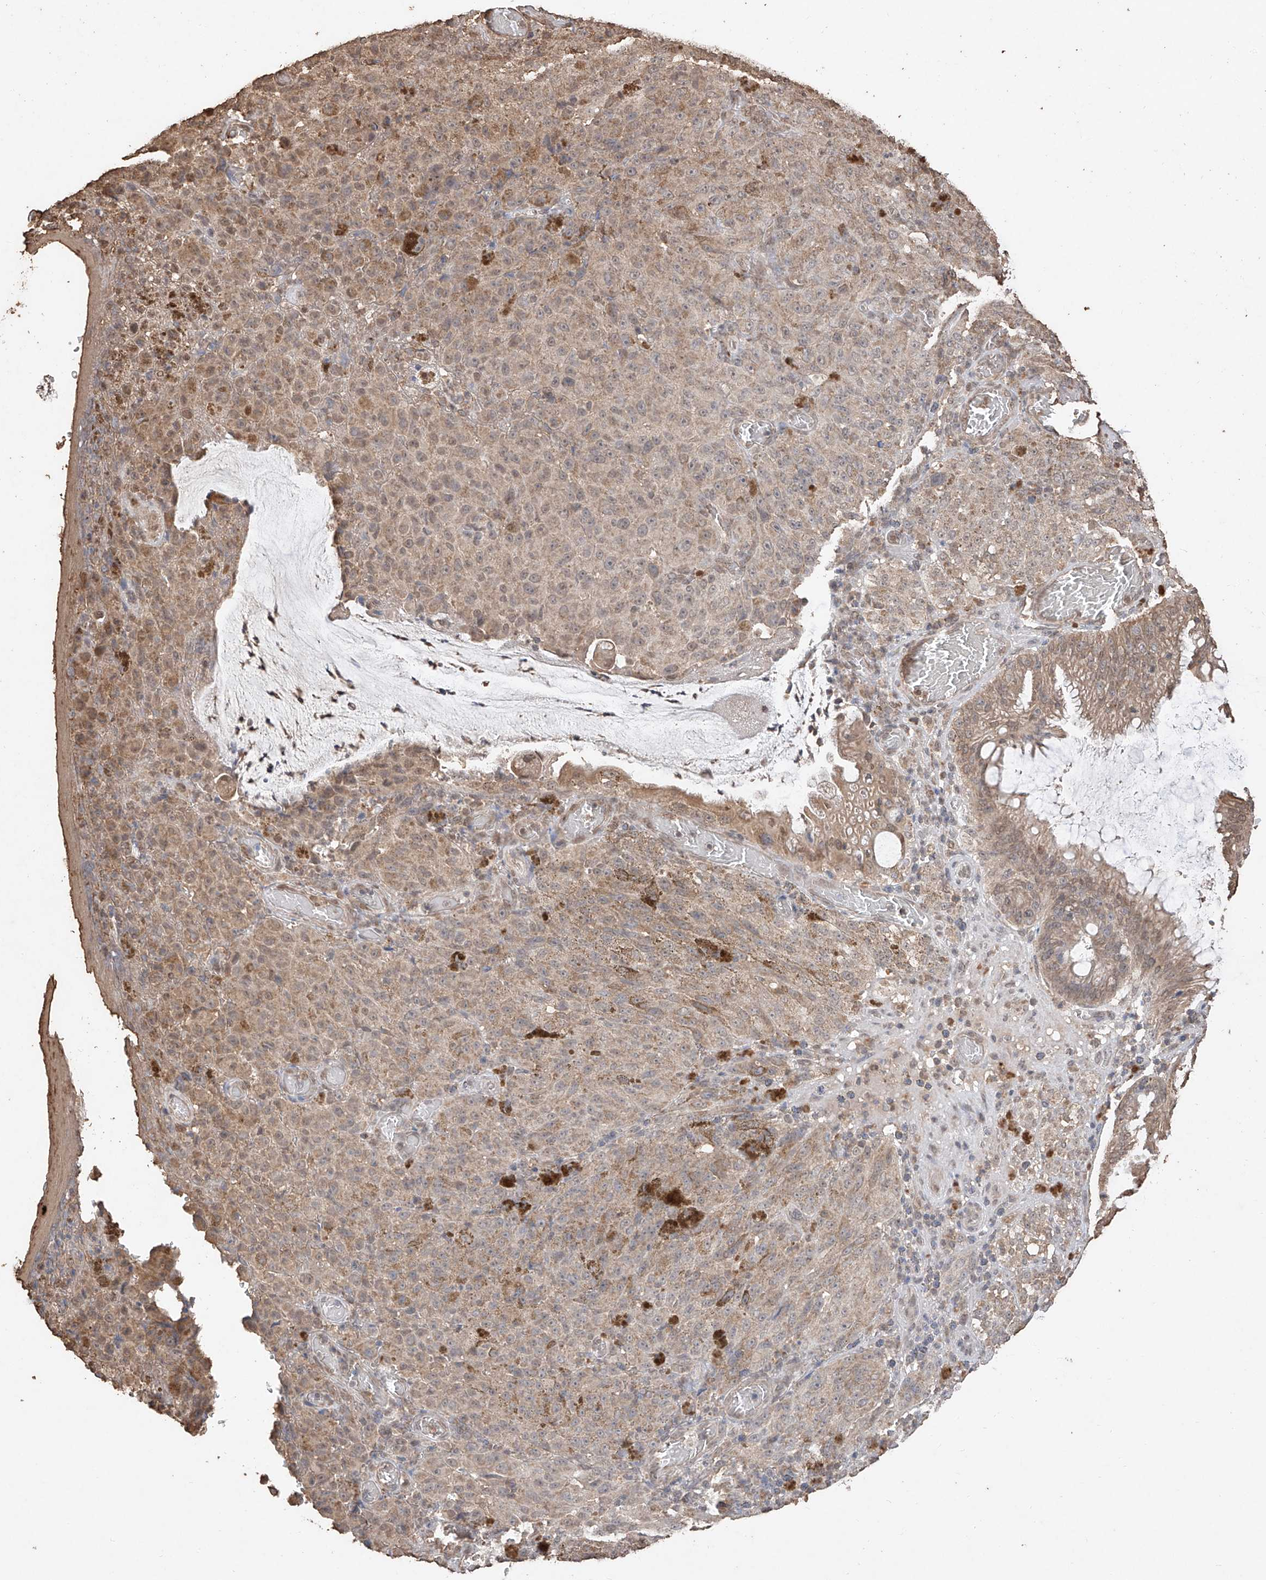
{"staining": {"intensity": "weak", "quantity": ">75%", "location": "cytoplasmic/membranous"}, "tissue": "melanoma", "cell_type": "Tumor cells", "image_type": "cancer", "snomed": [{"axis": "morphology", "description": "Malignant melanoma, NOS"}, {"axis": "topography", "description": "Rectum"}], "caption": "Melanoma tissue reveals weak cytoplasmic/membranous positivity in approximately >75% of tumor cells, visualized by immunohistochemistry. (brown staining indicates protein expression, while blue staining denotes nuclei).", "gene": "ELOVL1", "patient": {"sex": "female", "age": 81}}